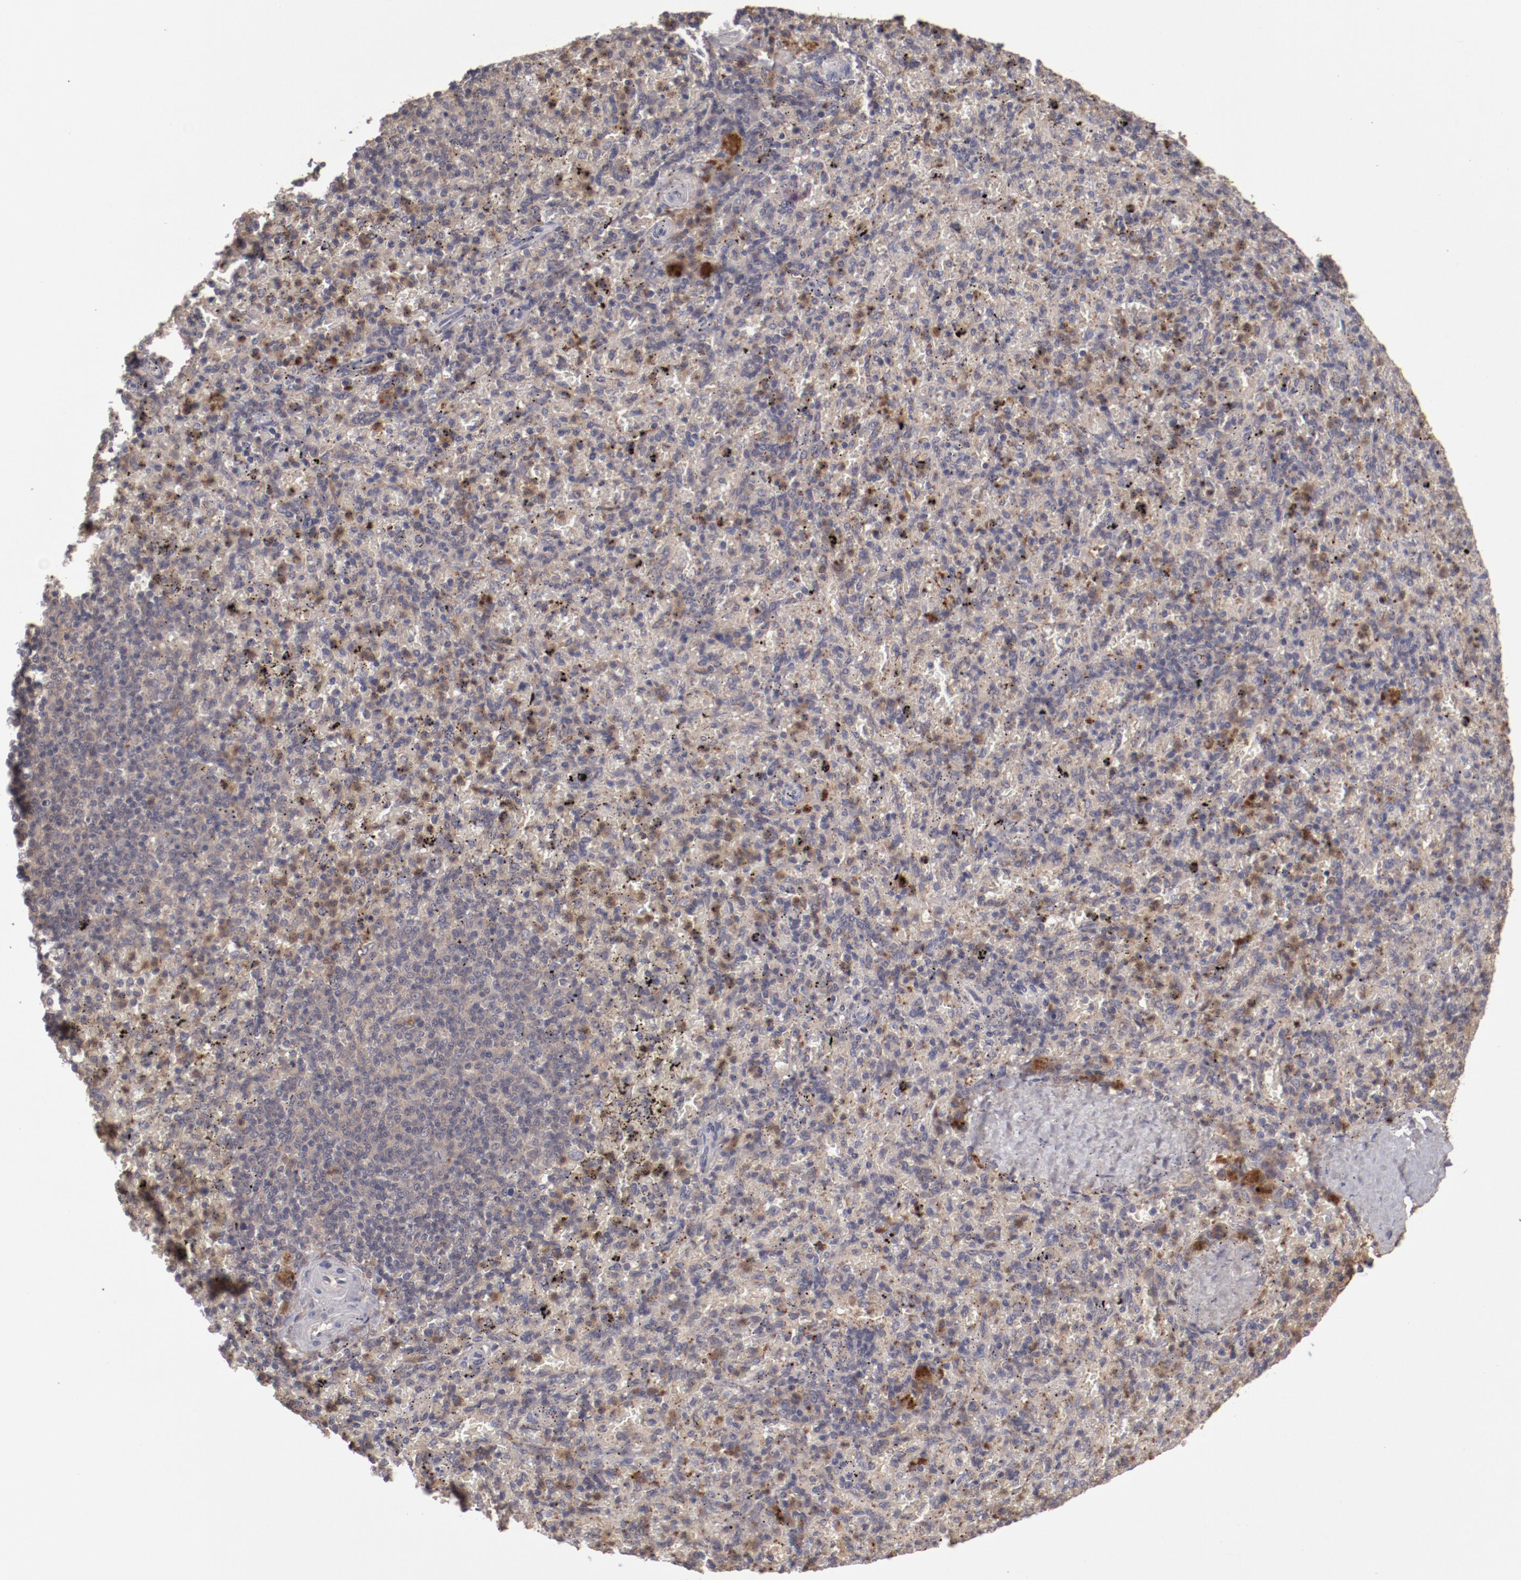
{"staining": {"intensity": "weak", "quantity": "<25%", "location": "cytoplasmic/membranous"}, "tissue": "spleen", "cell_type": "Cells in red pulp", "image_type": "normal", "snomed": [{"axis": "morphology", "description": "Normal tissue, NOS"}, {"axis": "topography", "description": "Spleen"}], "caption": "A high-resolution histopathology image shows immunohistochemistry (IHC) staining of normal spleen, which reveals no significant positivity in cells in red pulp.", "gene": "CP", "patient": {"sex": "female", "age": 43}}